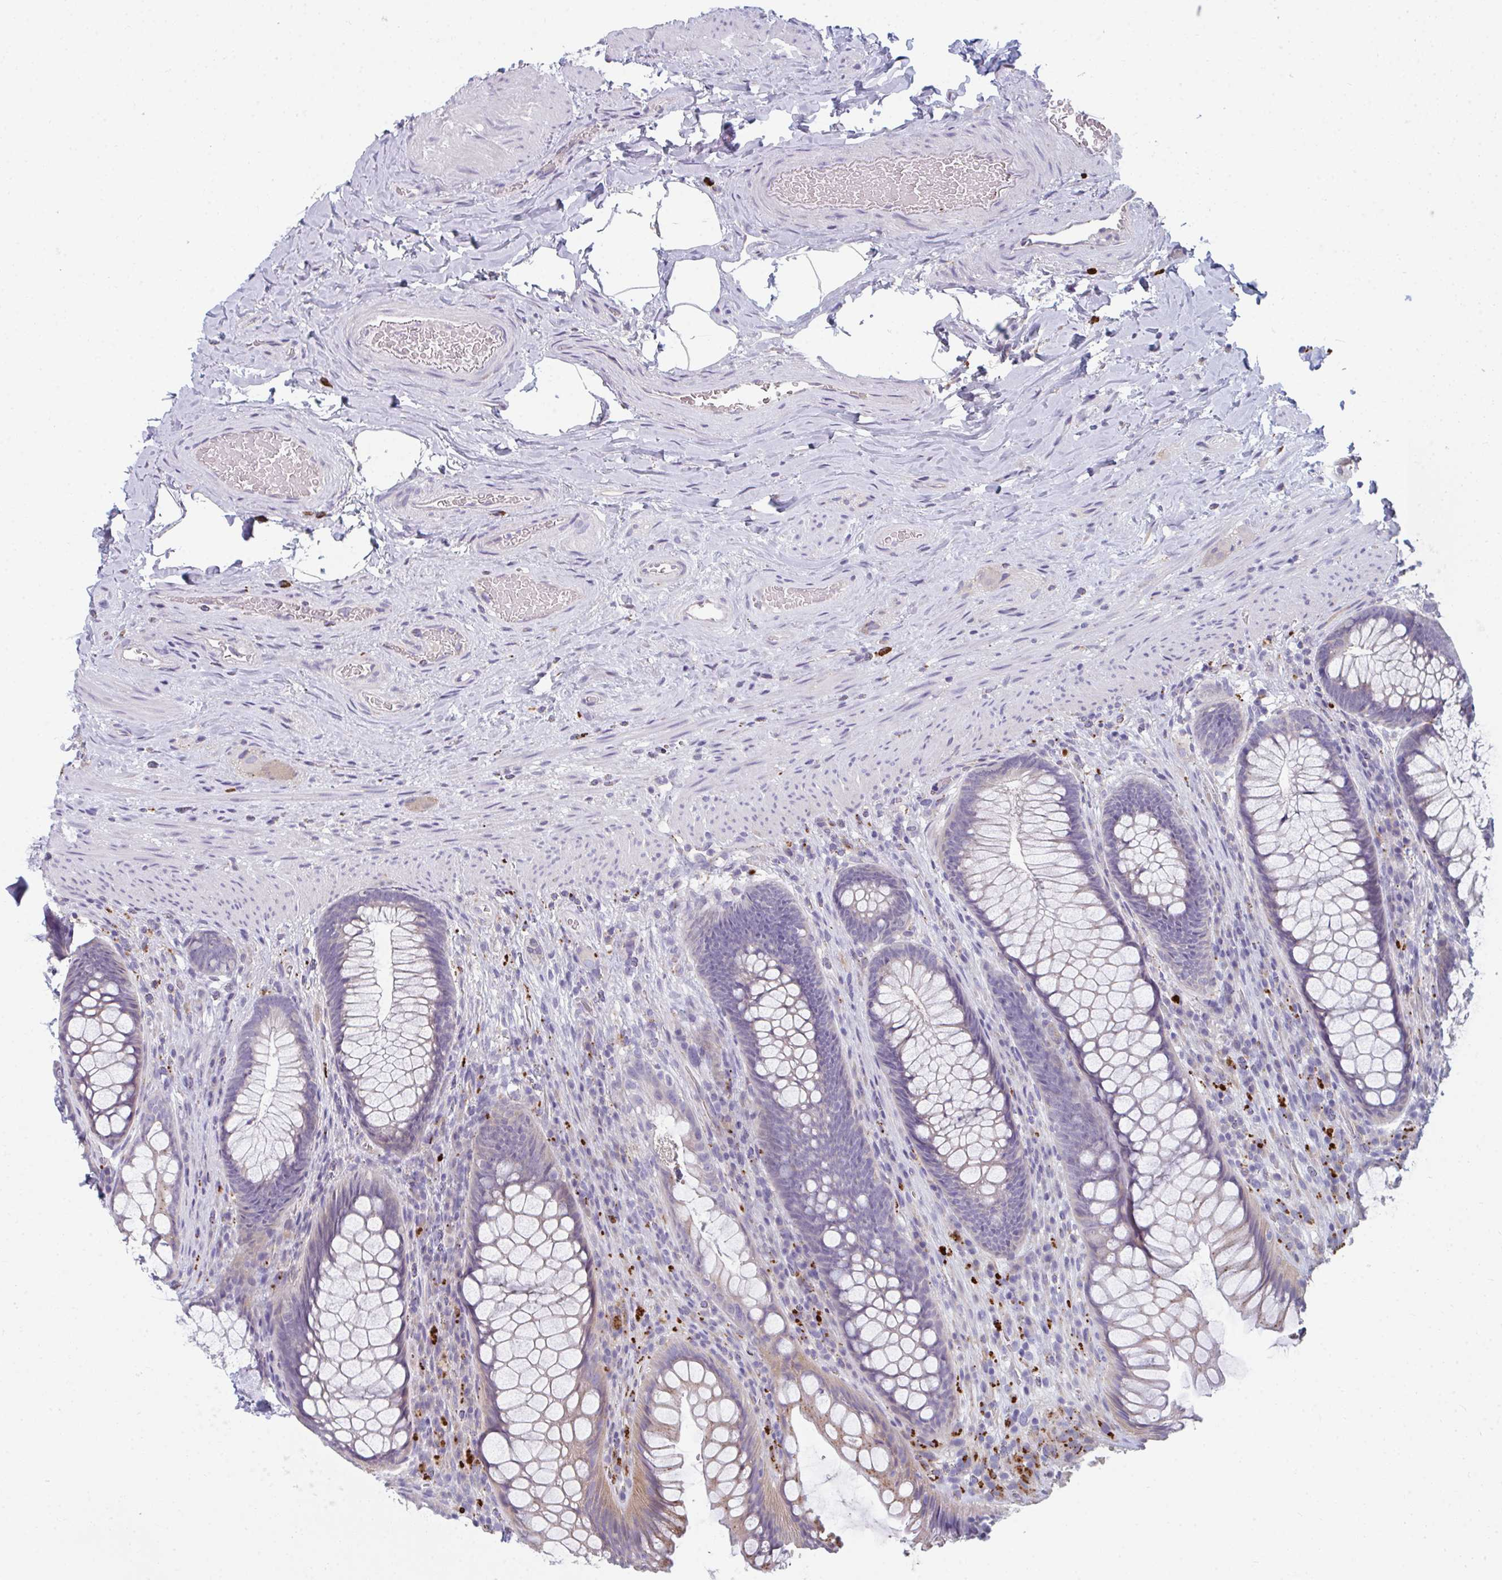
{"staining": {"intensity": "weak", "quantity": "<25%", "location": "cytoplasmic/membranous"}, "tissue": "rectum", "cell_type": "Glandular cells", "image_type": "normal", "snomed": [{"axis": "morphology", "description": "Normal tissue, NOS"}, {"axis": "topography", "description": "Rectum"}], "caption": "Immunohistochemistry (IHC) histopathology image of unremarkable rectum: rectum stained with DAB (3,3'-diaminobenzidine) exhibits no significant protein expression in glandular cells. Brightfield microscopy of immunohistochemistry (IHC) stained with DAB (3,3'-diaminobenzidine) (brown) and hematoxylin (blue), captured at high magnification.", "gene": "EIF1AD", "patient": {"sex": "male", "age": 53}}